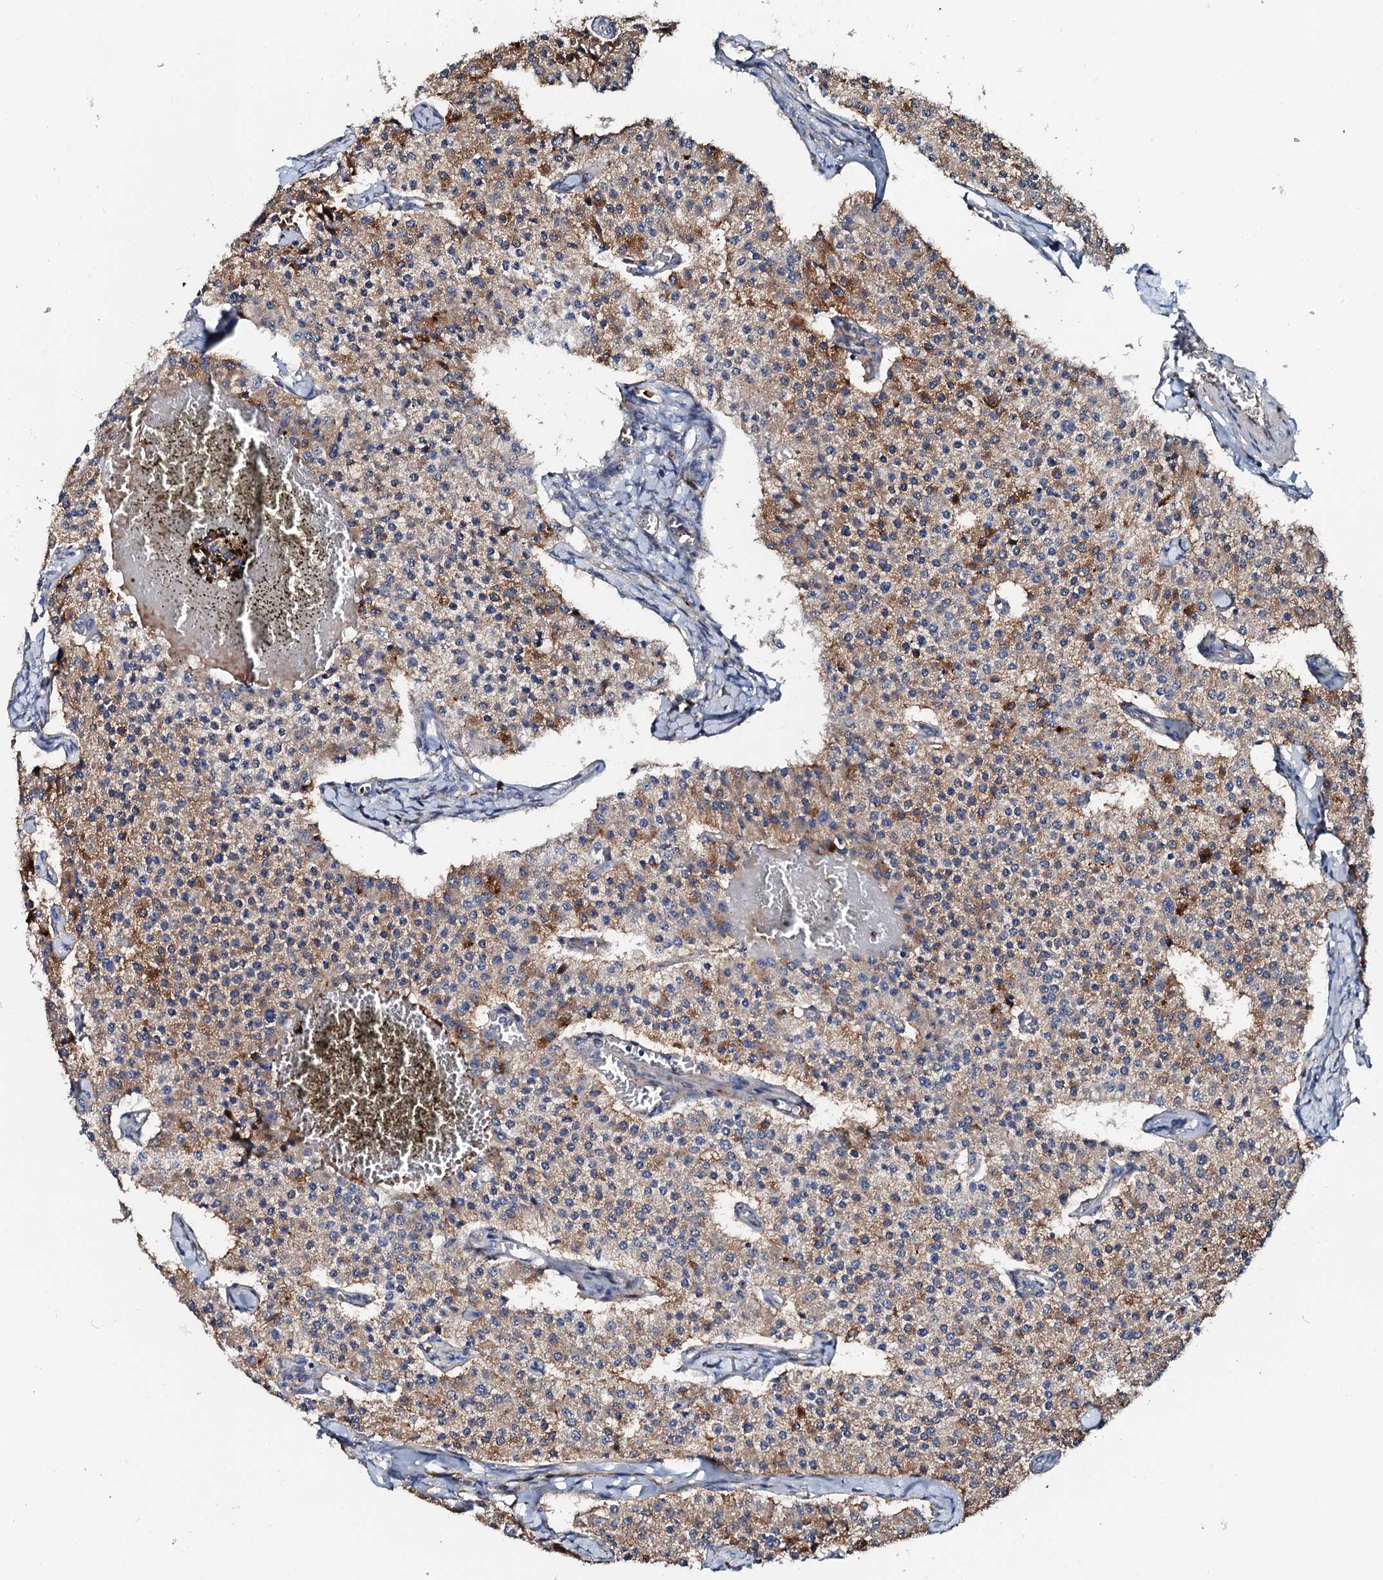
{"staining": {"intensity": "moderate", "quantity": "<25%", "location": "cytoplasmic/membranous"}, "tissue": "carcinoid", "cell_type": "Tumor cells", "image_type": "cancer", "snomed": [{"axis": "morphology", "description": "Carcinoid, malignant, NOS"}, {"axis": "topography", "description": "Colon"}], "caption": "This histopathology image shows carcinoid stained with immunohistochemistry to label a protein in brown. The cytoplasmic/membranous of tumor cells show moderate positivity for the protein. Nuclei are counter-stained blue.", "gene": "SLC10A7", "patient": {"sex": "female", "age": 52}}